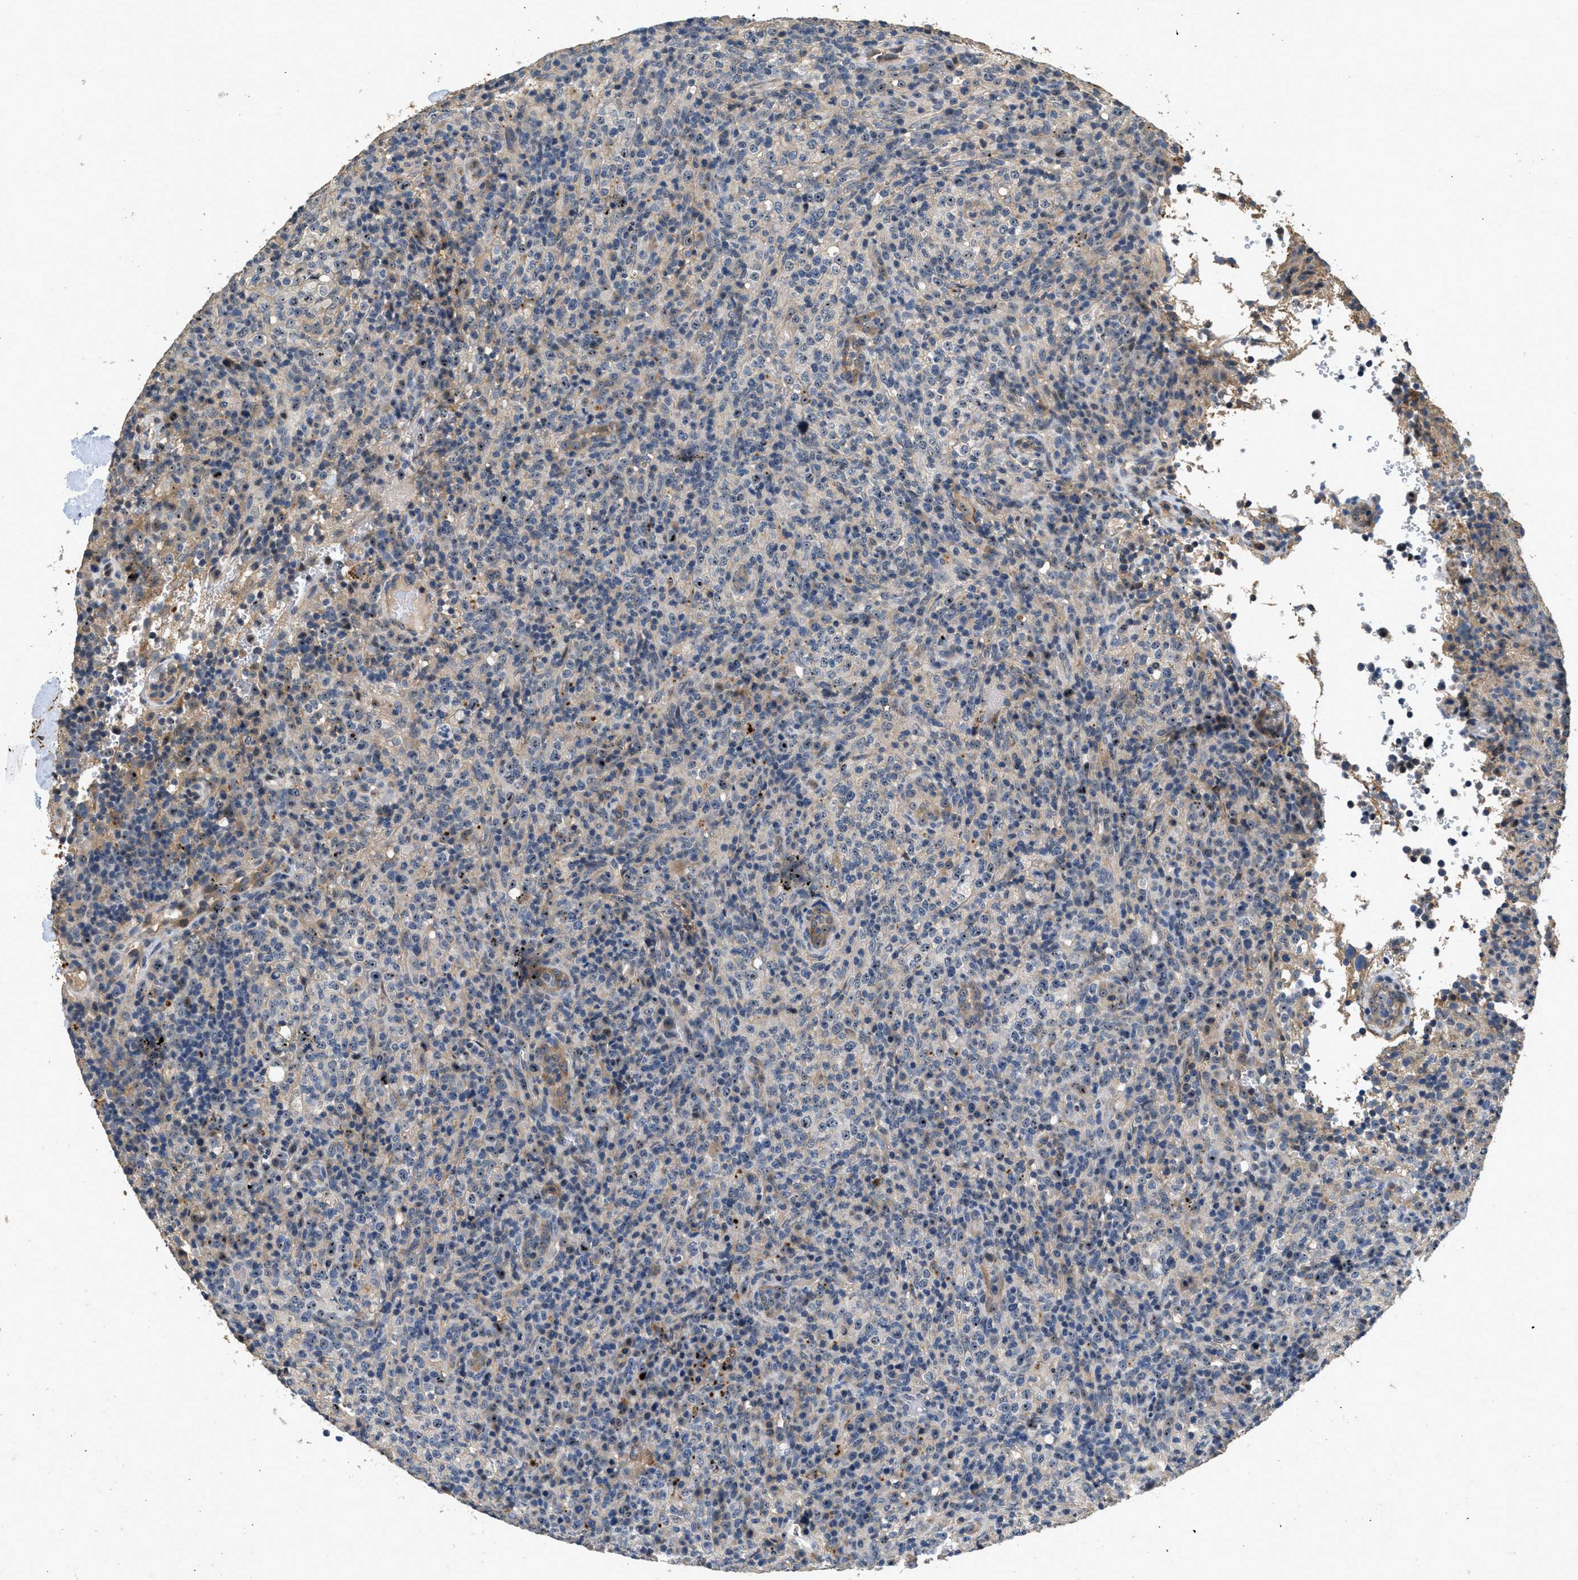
{"staining": {"intensity": "moderate", "quantity": "<25%", "location": "nuclear"}, "tissue": "lymphoma", "cell_type": "Tumor cells", "image_type": "cancer", "snomed": [{"axis": "morphology", "description": "Malignant lymphoma, non-Hodgkin's type, High grade"}, {"axis": "topography", "description": "Lymph node"}], "caption": "Protein expression by immunohistochemistry shows moderate nuclear staining in approximately <25% of tumor cells in lymphoma.", "gene": "OSMR", "patient": {"sex": "female", "age": 76}}